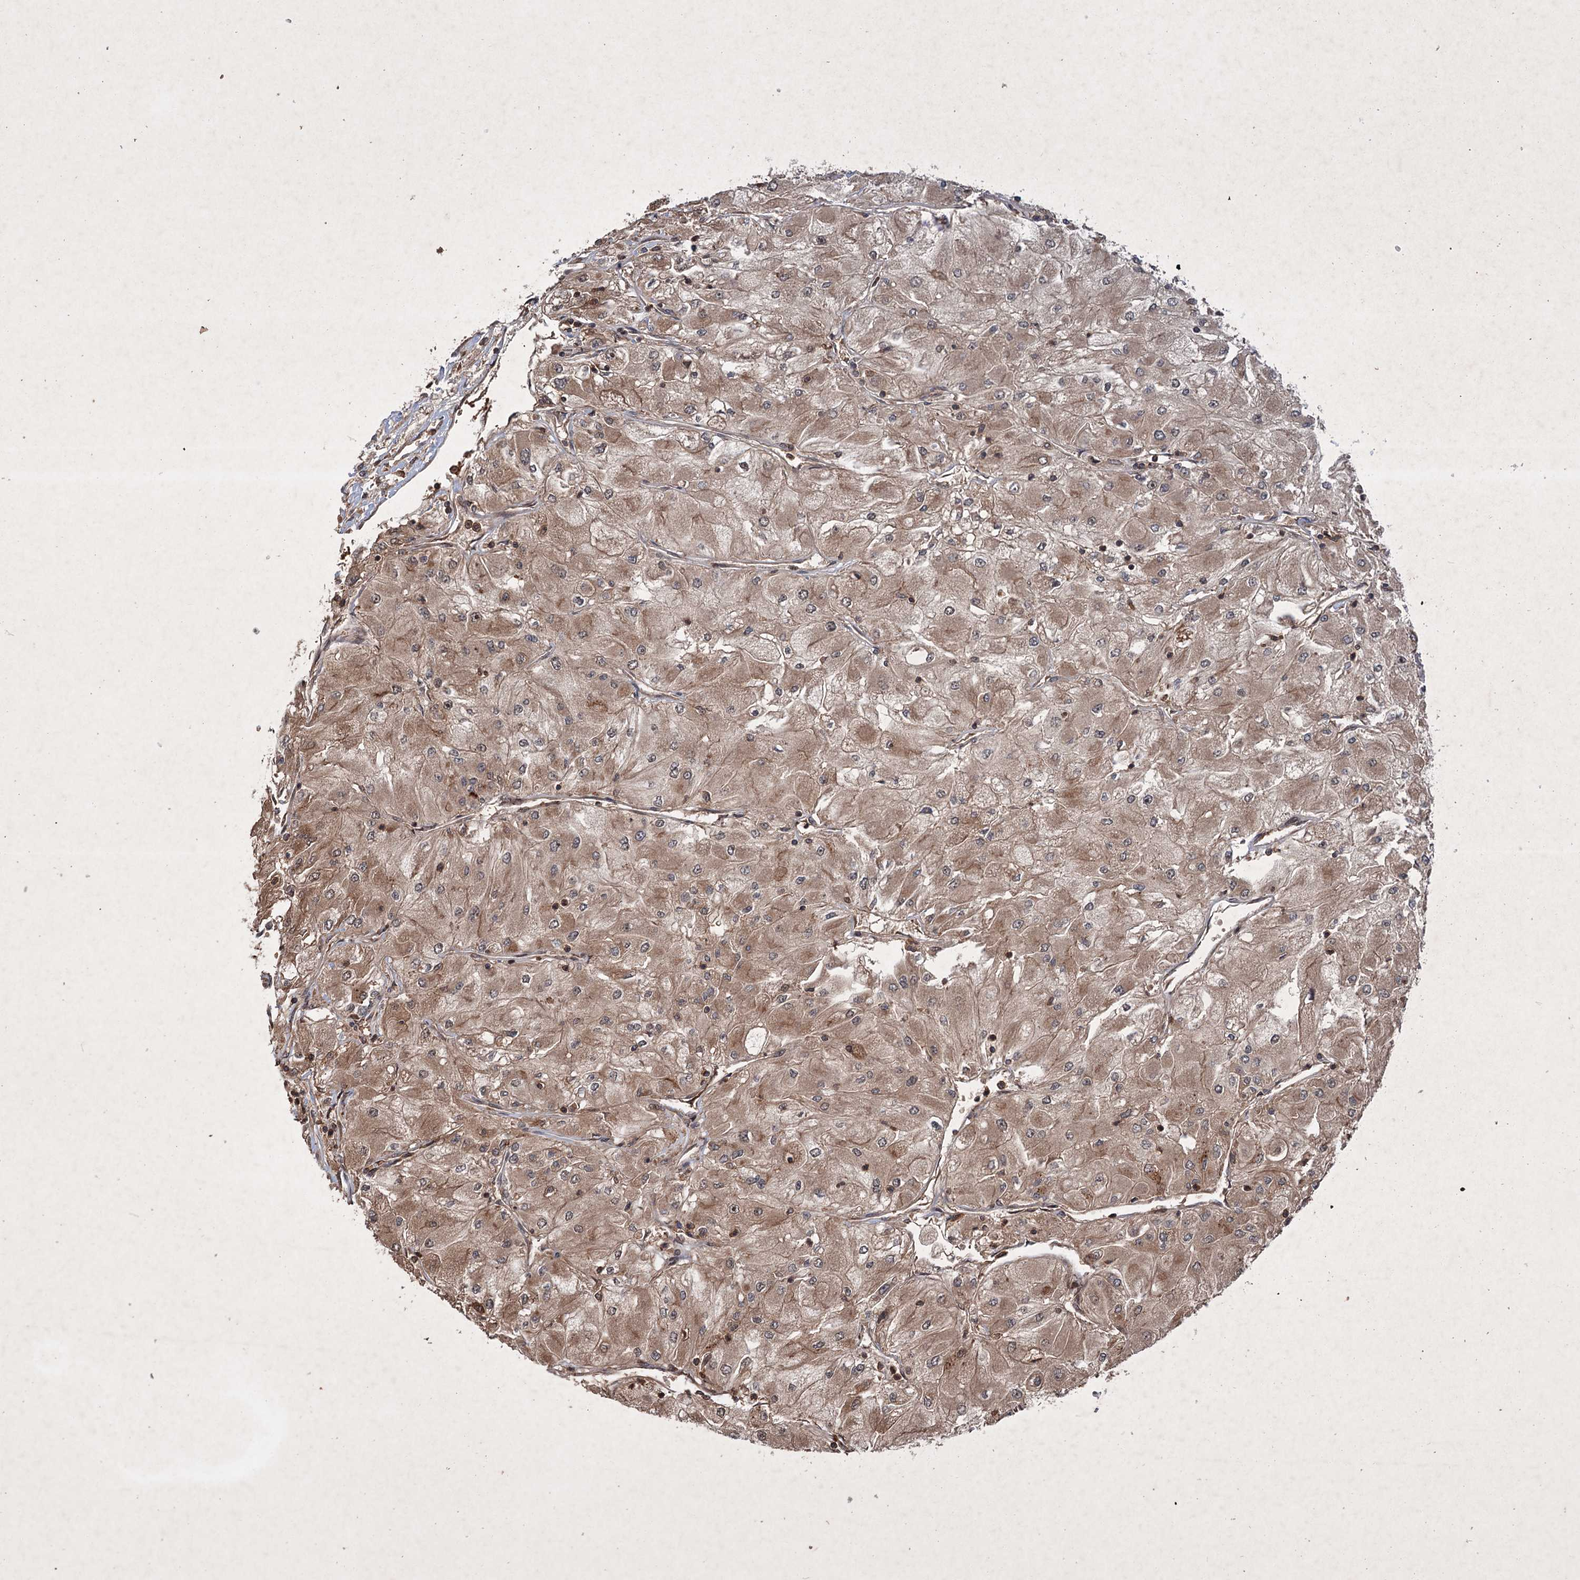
{"staining": {"intensity": "moderate", "quantity": ">75%", "location": "cytoplasmic/membranous,nuclear"}, "tissue": "renal cancer", "cell_type": "Tumor cells", "image_type": "cancer", "snomed": [{"axis": "morphology", "description": "Adenocarcinoma, NOS"}, {"axis": "topography", "description": "Kidney"}], "caption": "A high-resolution photomicrograph shows immunohistochemistry staining of adenocarcinoma (renal), which displays moderate cytoplasmic/membranous and nuclear expression in about >75% of tumor cells.", "gene": "ADK", "patient": {"sex": "male", "age": 80}}